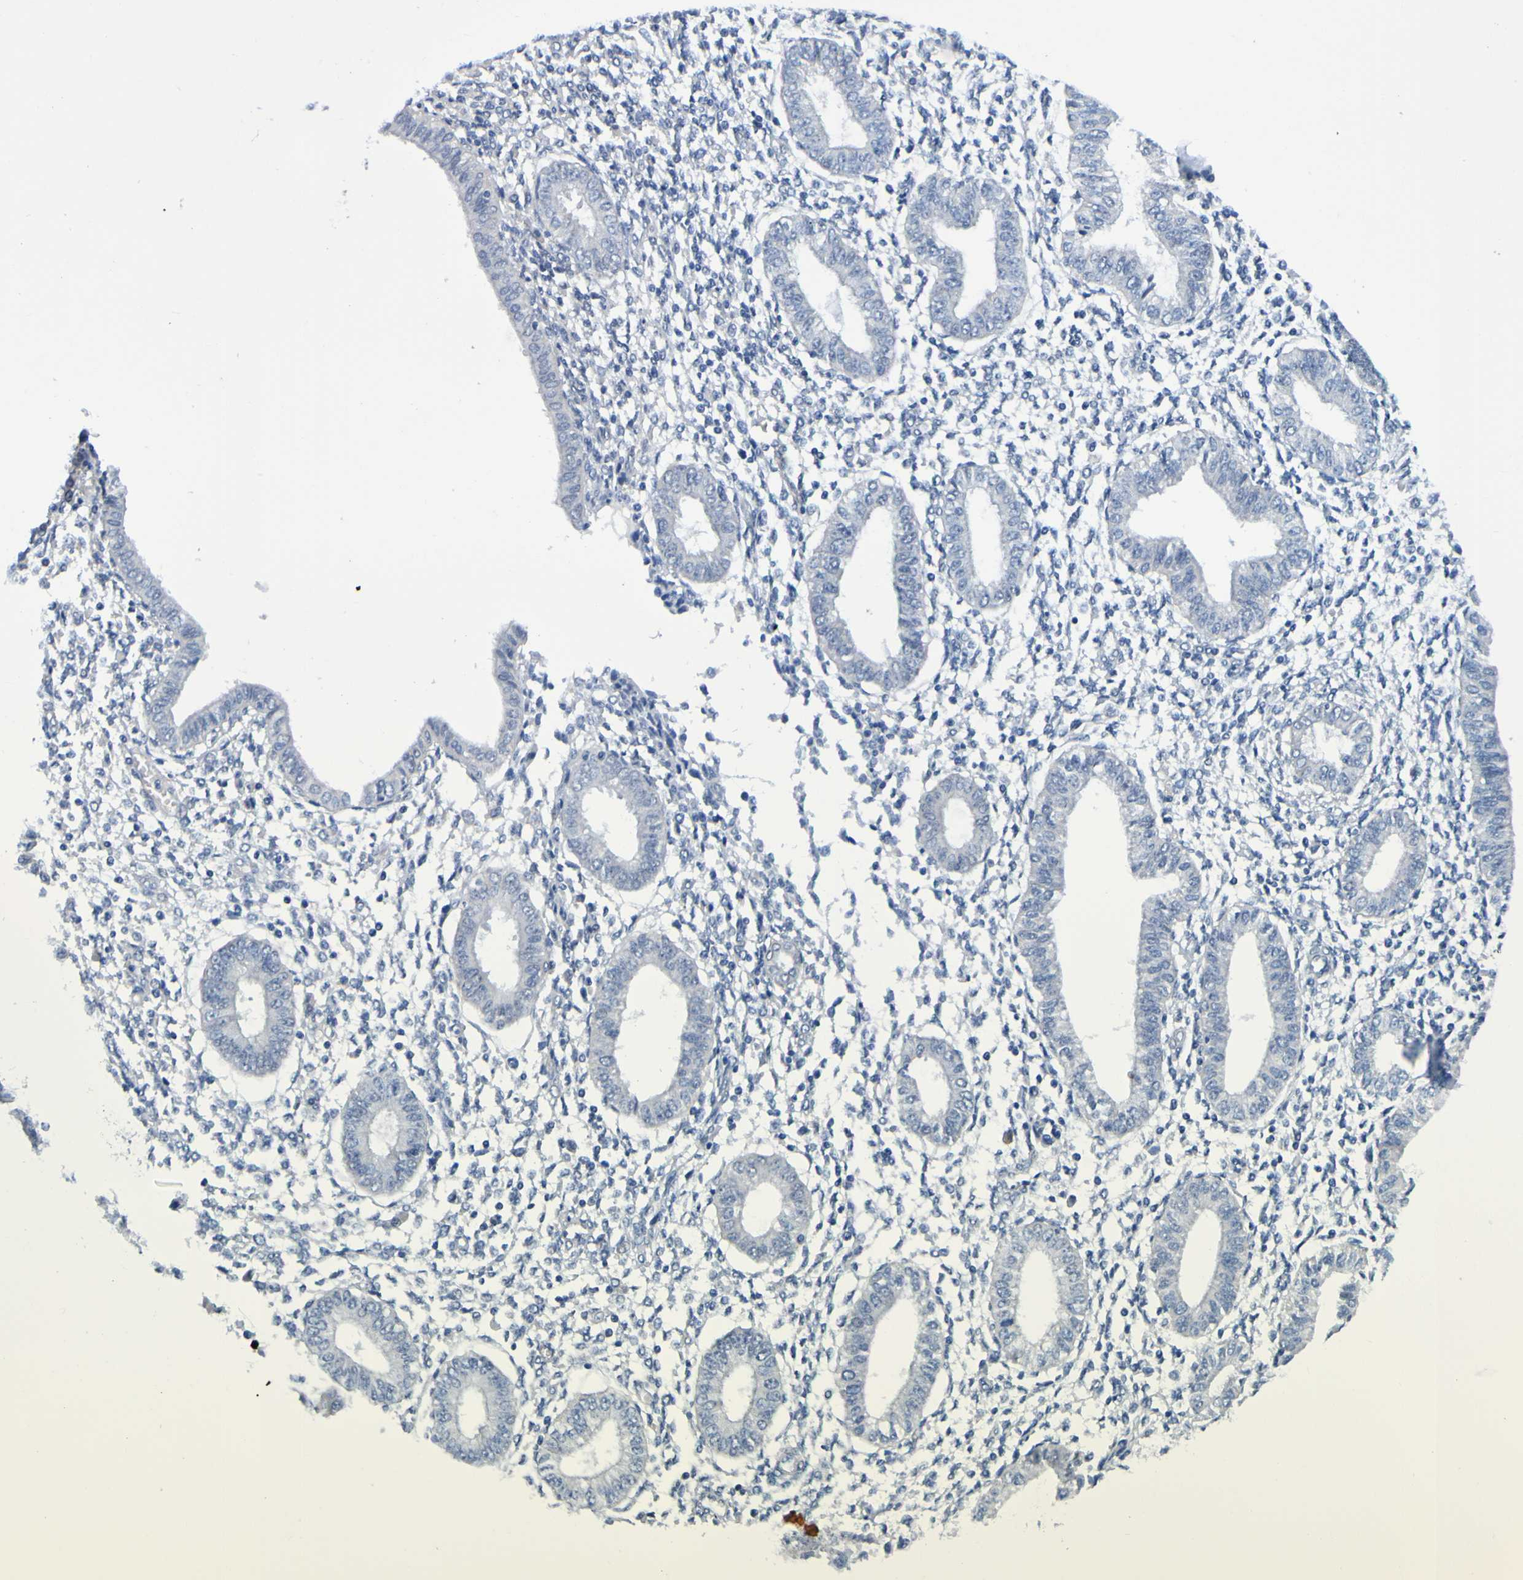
{"staining": {"intensity": "negative", "quantity": "none", "location": "none"}, "tissue": "endometrium", "cell_type": "Cells in endometrial stroma", "image_type": "normal", "snomed": [{"axis": "morphology", "description": "Normal tissue, NOS"}, {"axis": "topography", "description": "Endometrium"}], "caption": "This is an immunohistochemistry image of unremarkable endometrium. There is no expression in cells in endometrial stroma.", "gene": "VMA21", "patient": {"sex": "female", "age": 50}}